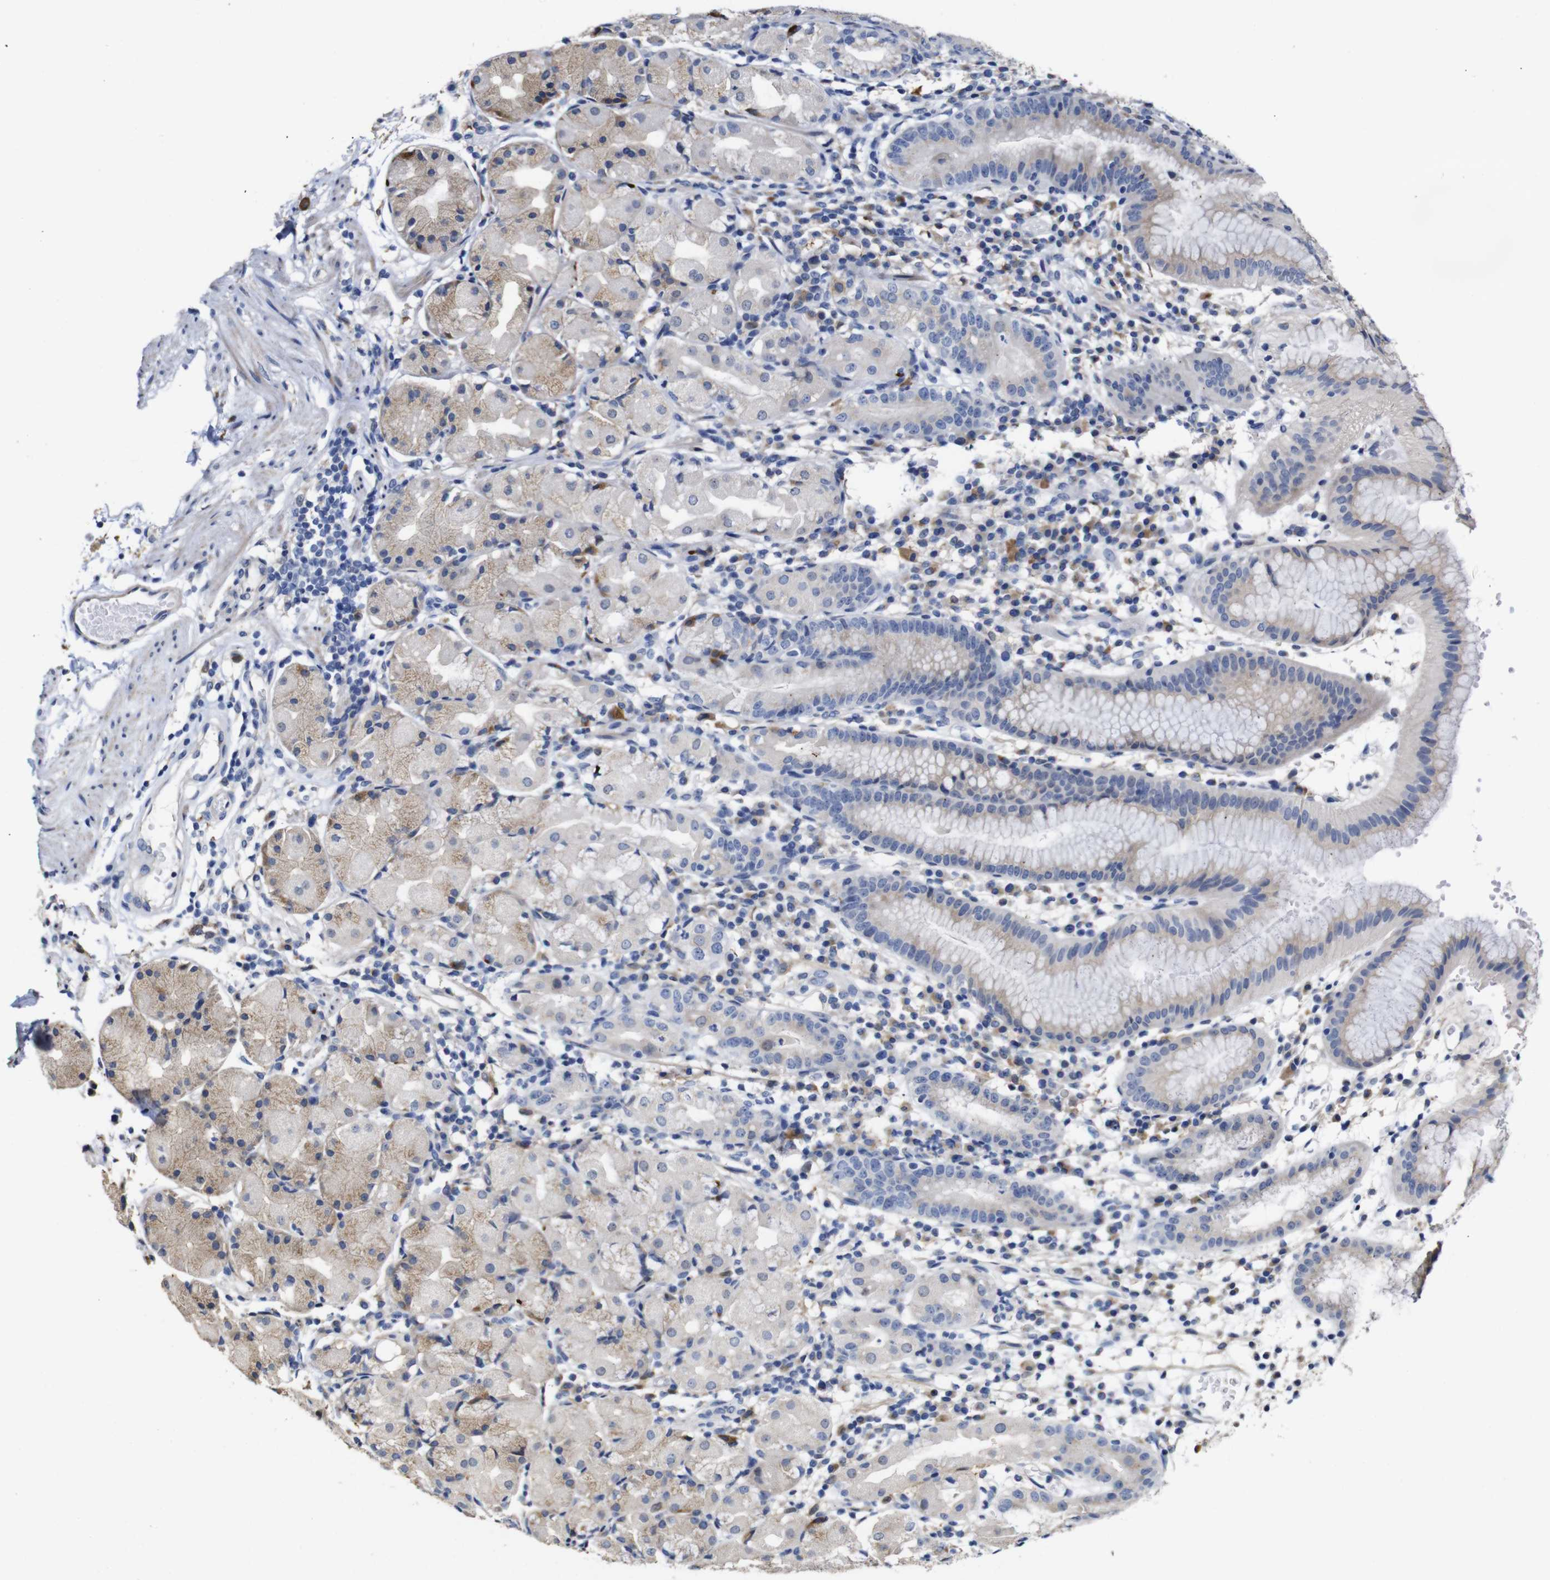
{"staining": {"intensity": "moderate", "quantity": "25%-75%", "location": "cytoplasmic/membranous"}, "tissue": "stomach", "cell_type": "Glandular cells", "image_type": "normal", "snomed": [{"axis": "morphology", "description": "Normal tissue, NOS"}, {"axis": "topography", "description": "Stomach"}, {"axis": "topography", "description": "Stomach, lower"}], "caption": "Immunohistochemistry histopathology image of normal stomach: stomach stained using immunohistochemistry demonstrates medium levels of moderate protein expression localized specifically in the cytoplasmic/membranous of glandular cells, appearing as a cytoplasmic/membranous brown color.", "gene": "TCEAL9", "patient": {"sex": "female", "age": 75}}